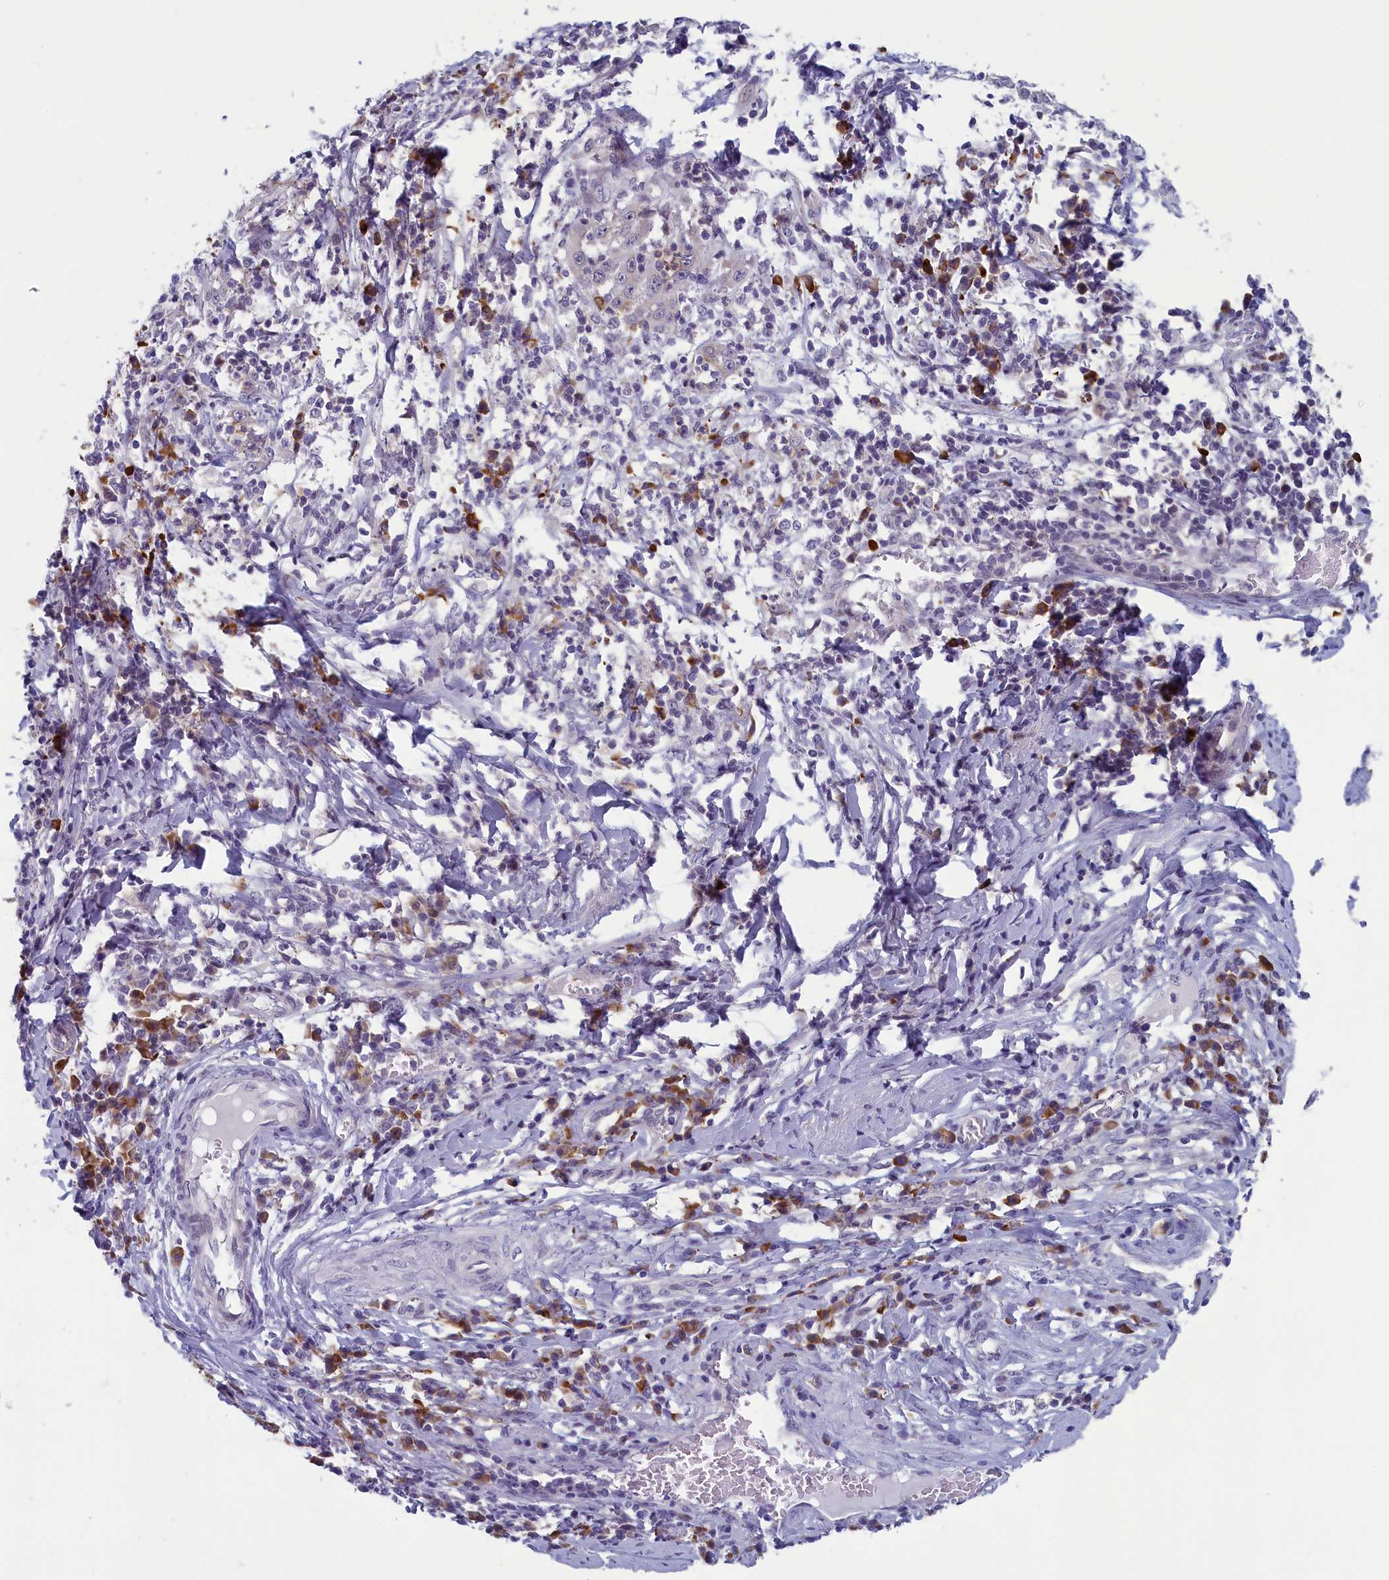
{"staining": {"intensity": "negative", "quantity": "none", "location": "none"}, "tissue": "cervical cancer", "cell_type": "Tumor cells", "image_type": "cancer", "snomed": [{"axis": "morphology", "description": "Squamous cell carcinoma, NOS"}, {"axis": "topography", "description": "Cervix"}], "caption": "The image demonstrates no significant staining in tumor cells of squamous cell carcinoma (cervical).", "gene": "CNEP1R1", "patient": {"sex": "female", "age": 46}}